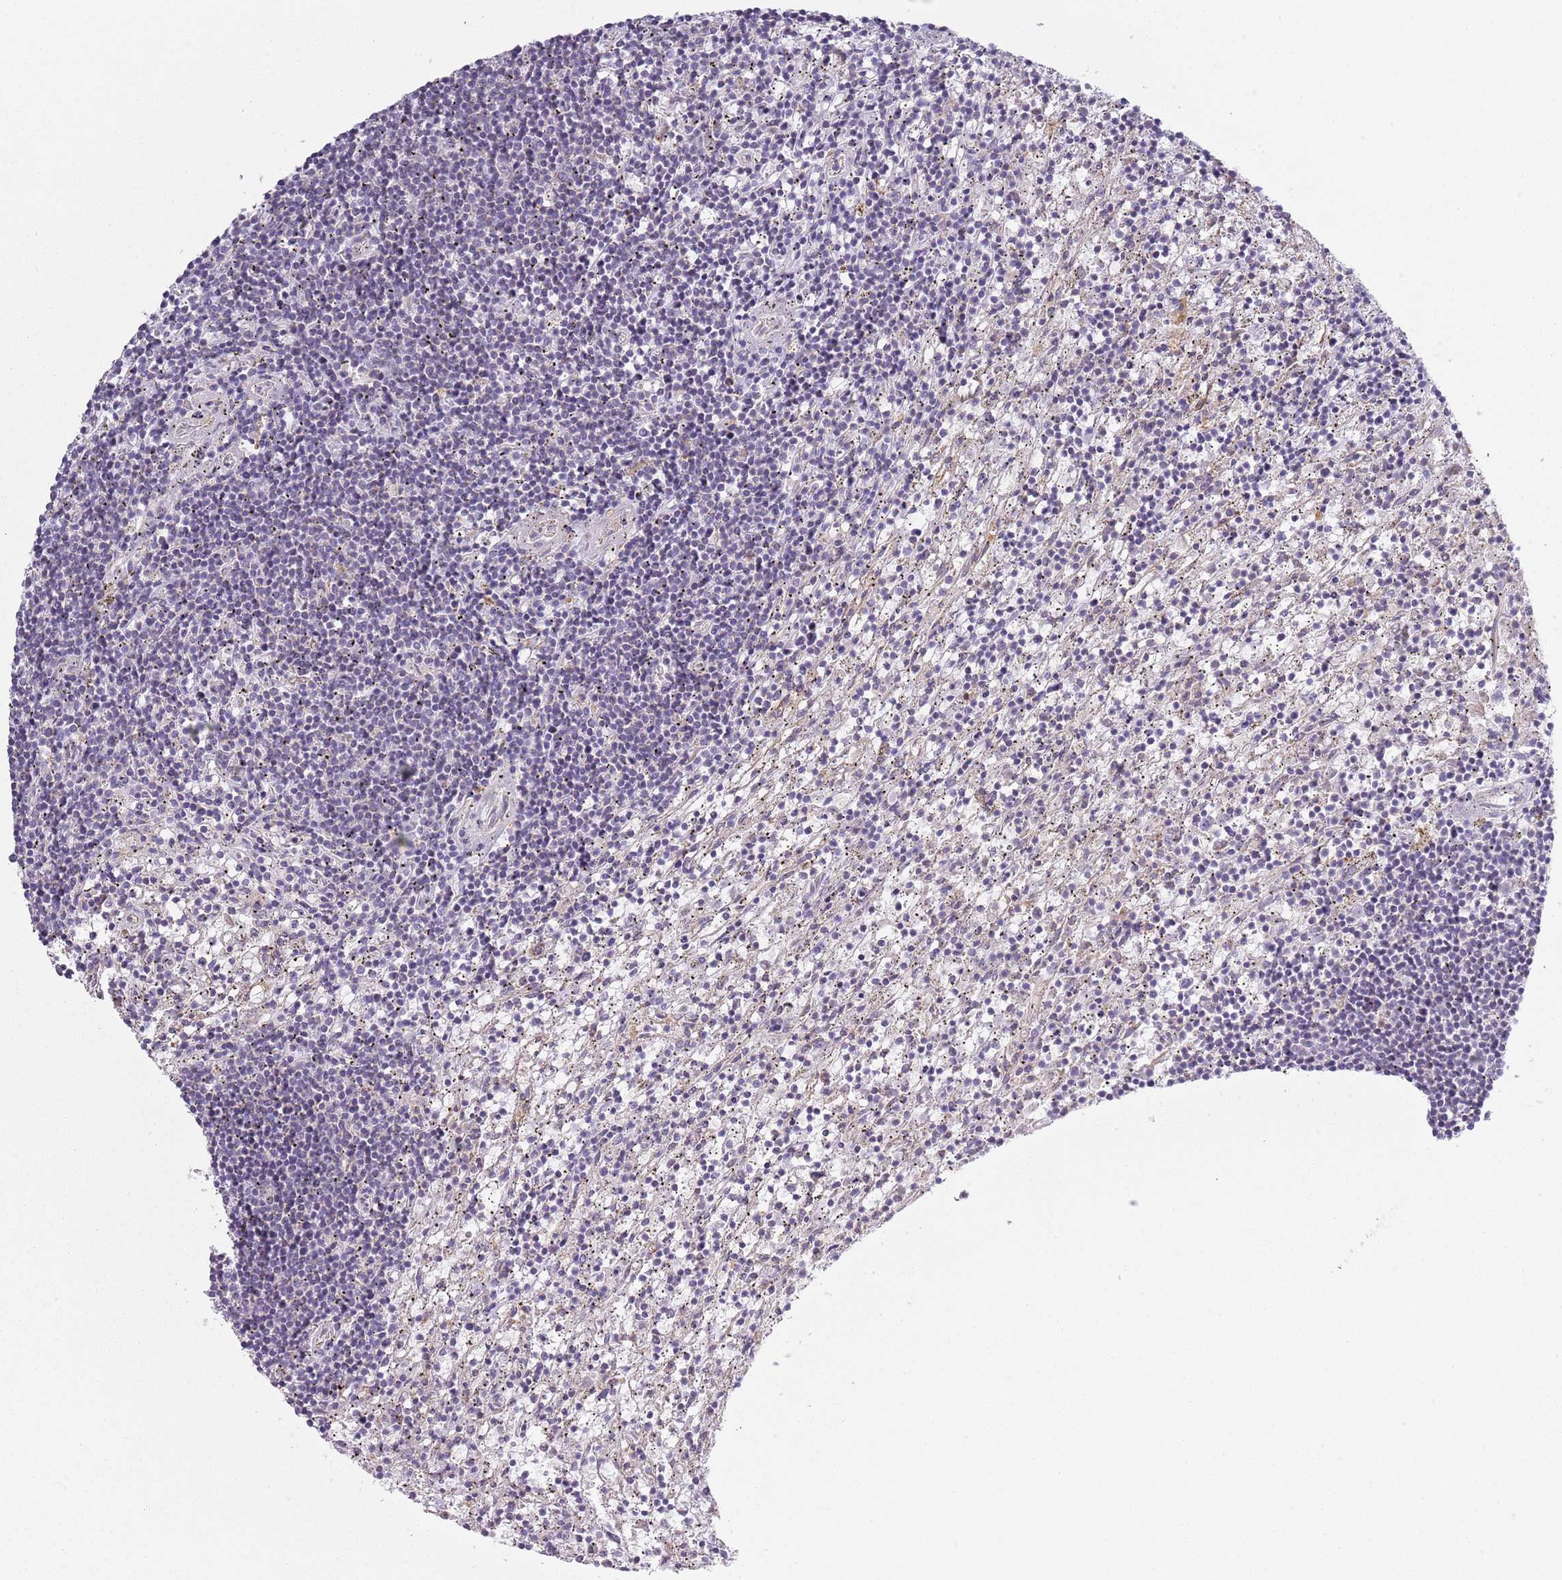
{"staining": {"intensity": "negative", "quantity": "none", "location": "none"}, "tissue": "lymphoma", "cell_type": "Tumor cells", "image_type": "cancer", "snomed": [{"axis": "morphology", "description": "Malignant lymphoma, non-Hodgkin's type, Low grade"}, {"axis": "topography", "description": "Spleen"}], "caption": "The photomicrograph demonstrates no staining of tumor cells in lymphoma. (Brightfield microscopy of DAB (3,3'-diaminobenzidine) immunohistochemistry at high magnification).", "gene": "COQ5", "patient": {"sex": "male", "age": 76}}